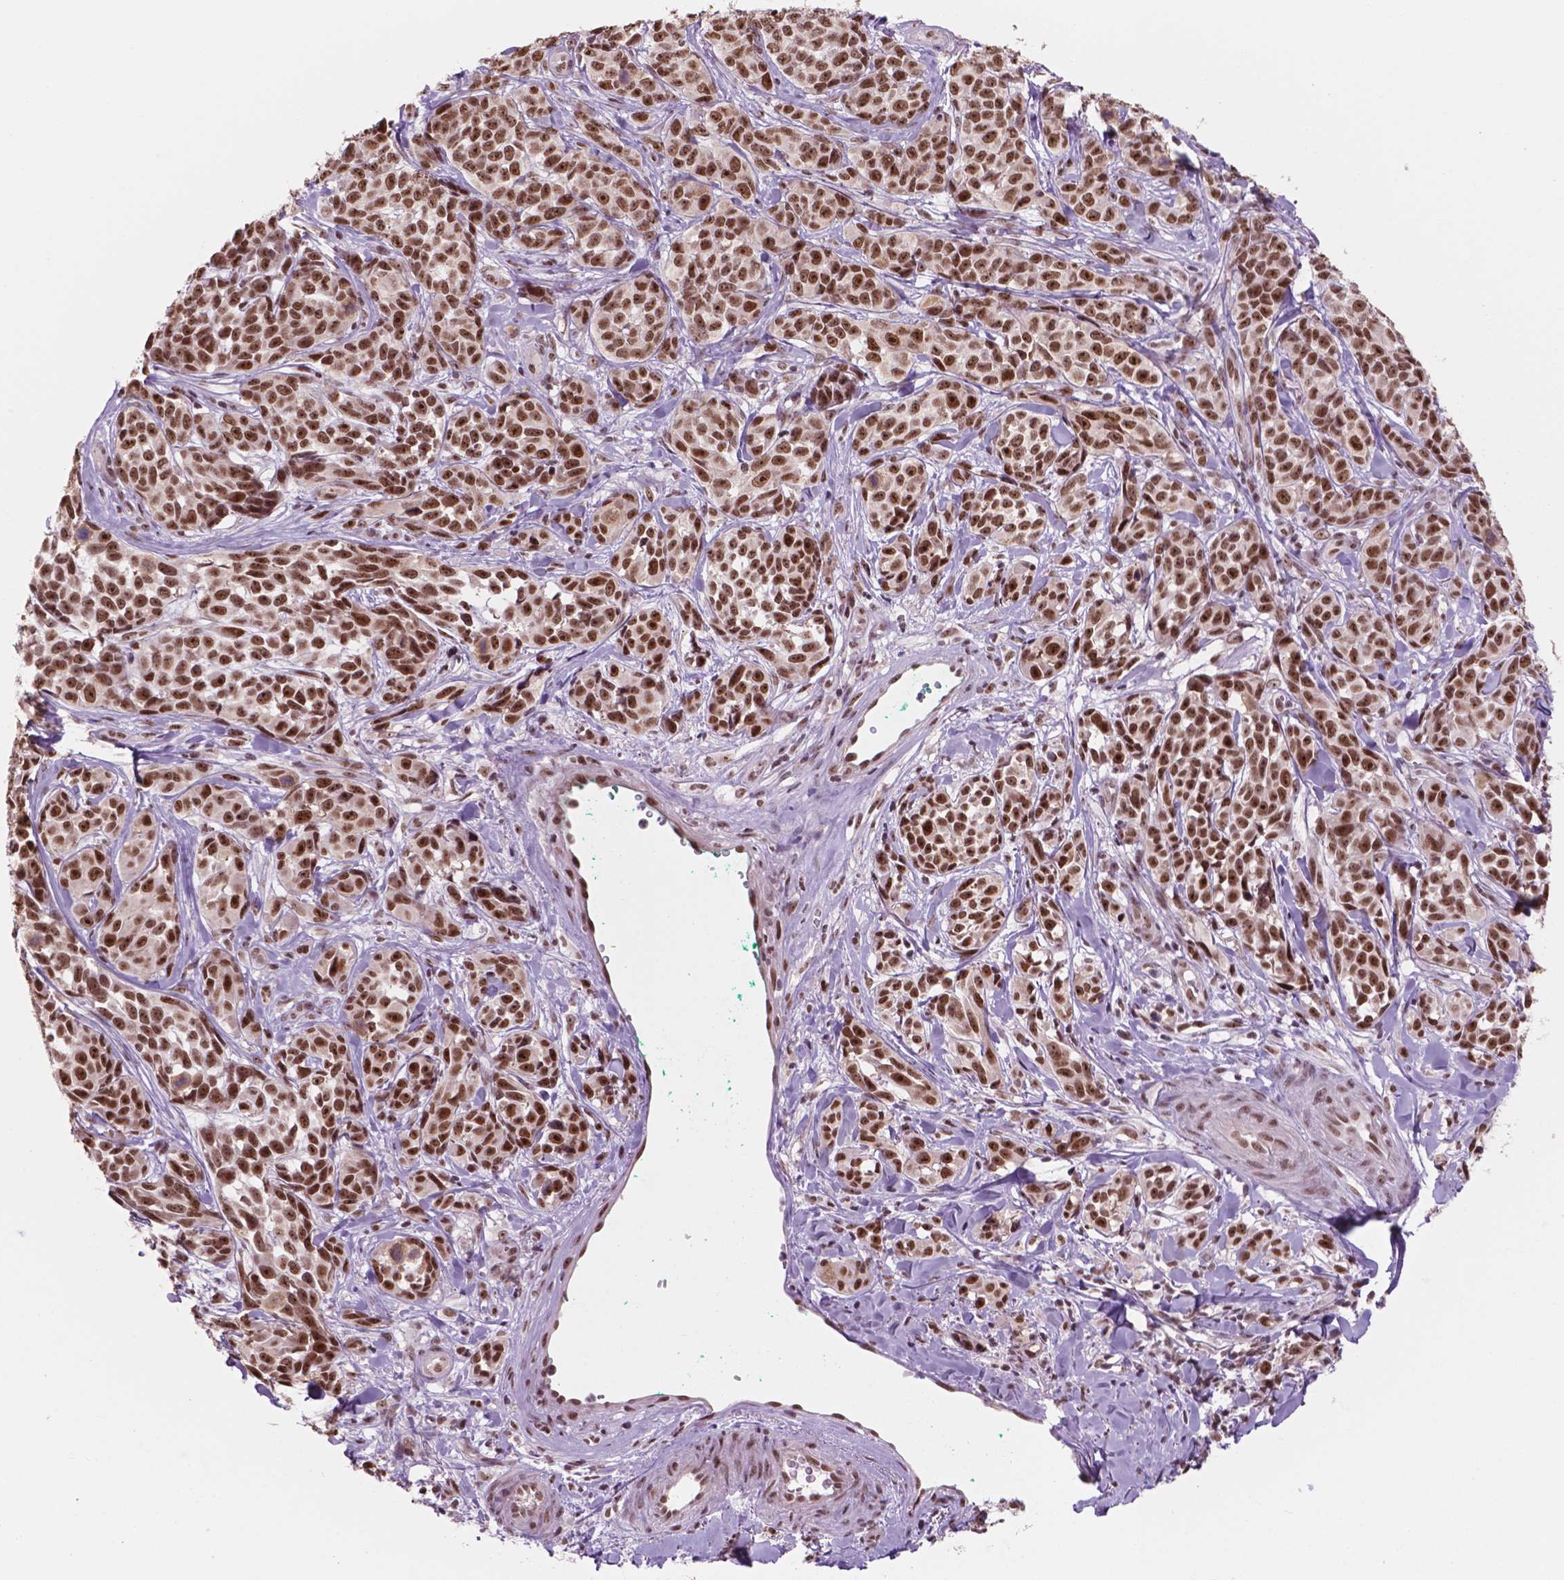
{"staining": {"intensity": "strong", "quantity": ">75%", "location": "nuclear"}, "tissue": "melanoma", "cell_type": "Tumor cells", "image_type": "cancer", "snomed": [{"axis": "morphology", "description": "Malignant melanoma, NOS"}, {"axis": "topography", "description": "Skin"}], "caption": "This is a photomicrograph of IHC staining of melanoma, which shows strong positivity in the nuclear of tumor cells.", "gene": "POLR2E", "patient": {"sex": "female", "age": 88}}